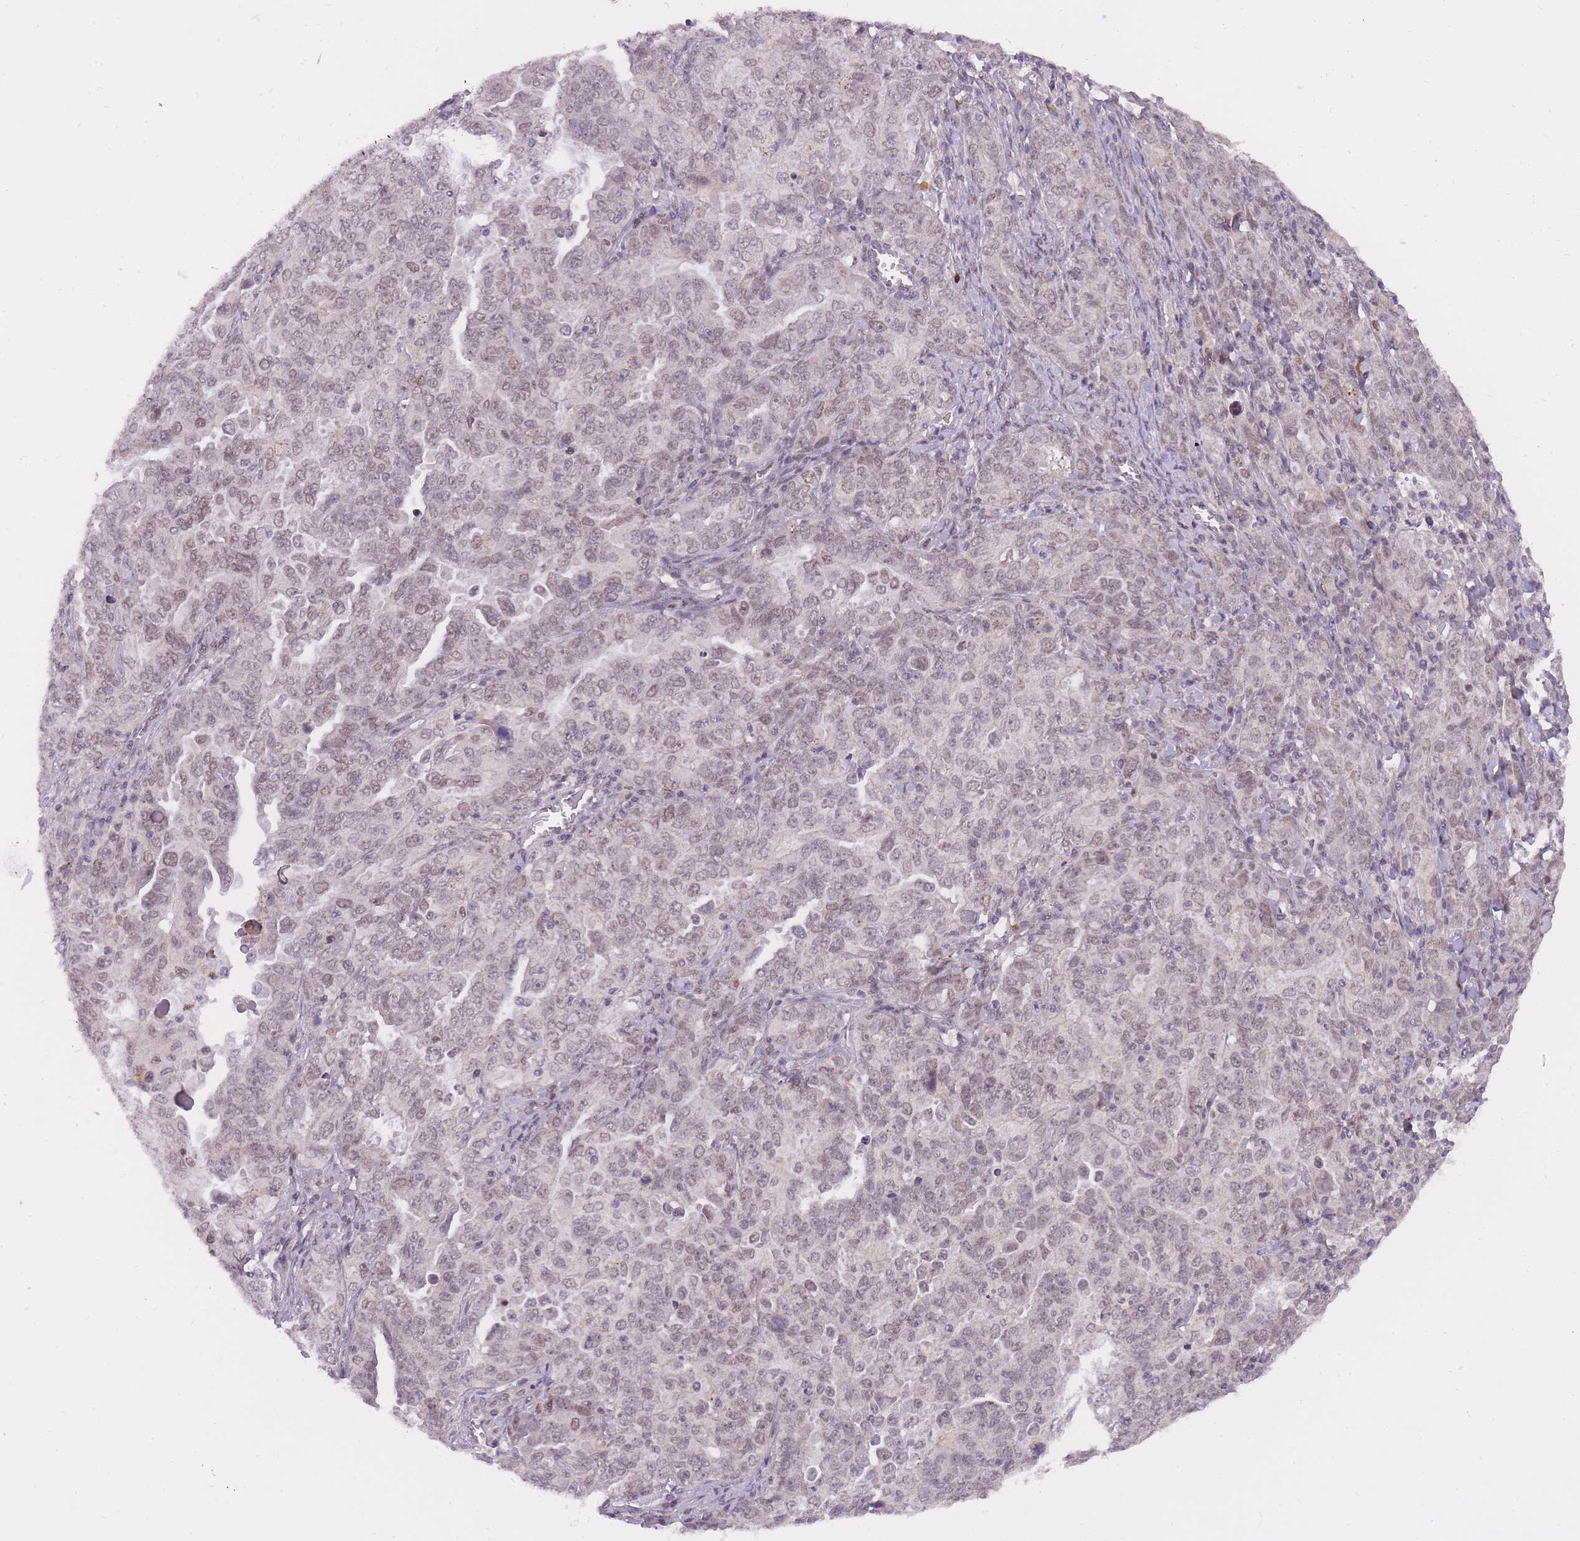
{"staining": {"intensity": "weak", "quantity": ">75%", "location": "nuclear"}, "tissue": "ovarian cancer", "cell_type": "Tumor cells", "image_type": "cancer", "snomed": [{"axis": "morphology", "description": "Carcinoma, endometroid"}, {"axis": "topography", "description": "Ovary"}], "caption": "Immunohistochemistry (IHC) staining of ovarian endometroid carcinoma, which displays low levels of weak nuclear staining in approximately >75% of tumor cells indicating weak nuclear protein expression. The staining was performed using DAB (brown) for protein detection and nuclei were counterstained in hematoxylin (blue).", "gene": "TIGD1", "patient": {"sex": "female", "age": 62}}